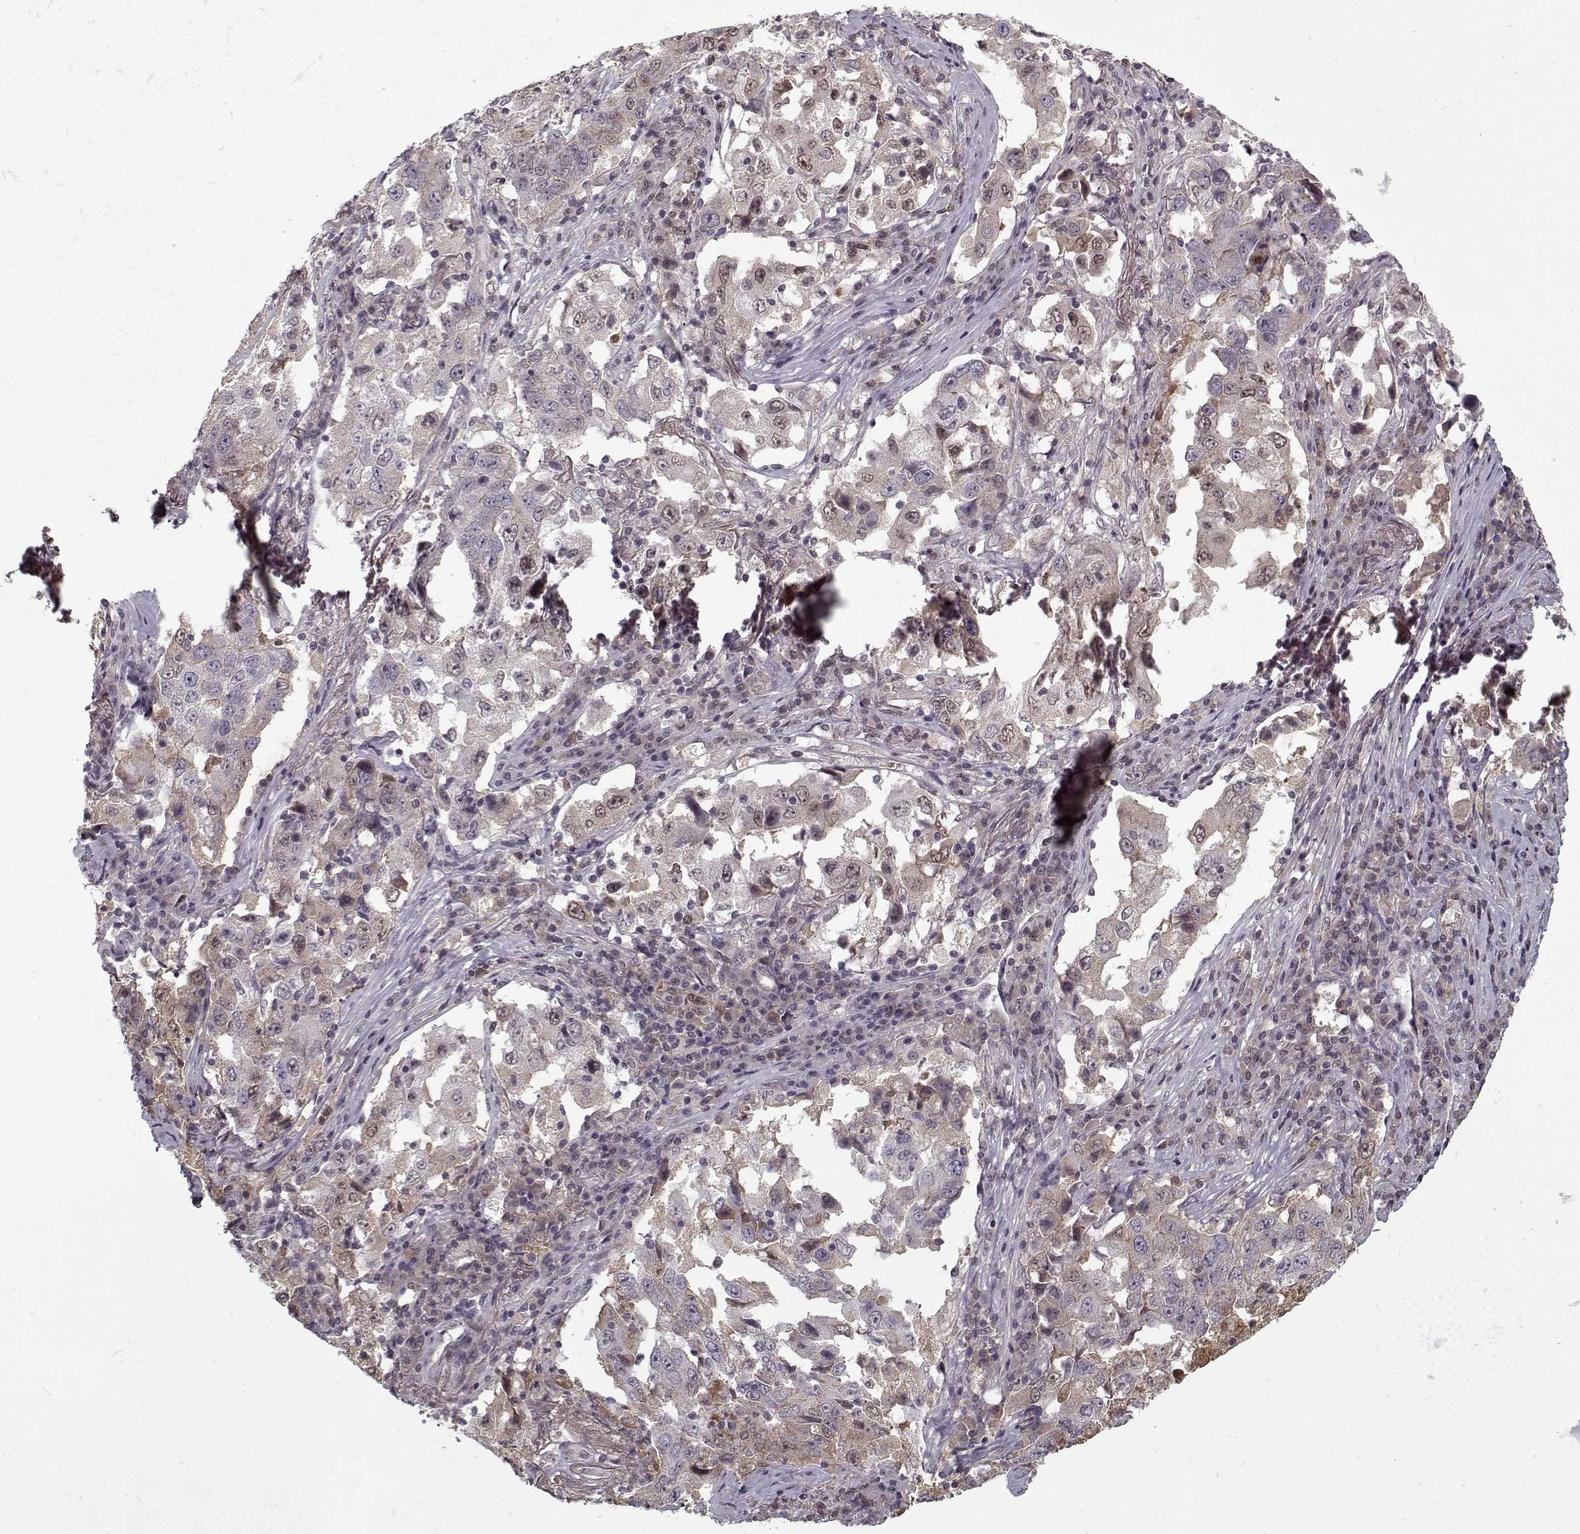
{"staining": {"intensity": "weak", "quantity": "<25%", "location": "cytoplasmic/membranous"}, "tissue": "lung cancer", "cell_type": "Tumor cells", "image_type": "cancer", "snomed": [{"axis": "morphology", "description": "Adenocarcinoma, NOS"}, {"axis": "topography", "description": "Lung"}], "caption": "A histopathology image of lung cancer stained for a protein exhibits no brown staining in tumor cells.", "gene": "AFM", "patient": {"sex": "male", "age": 73}}